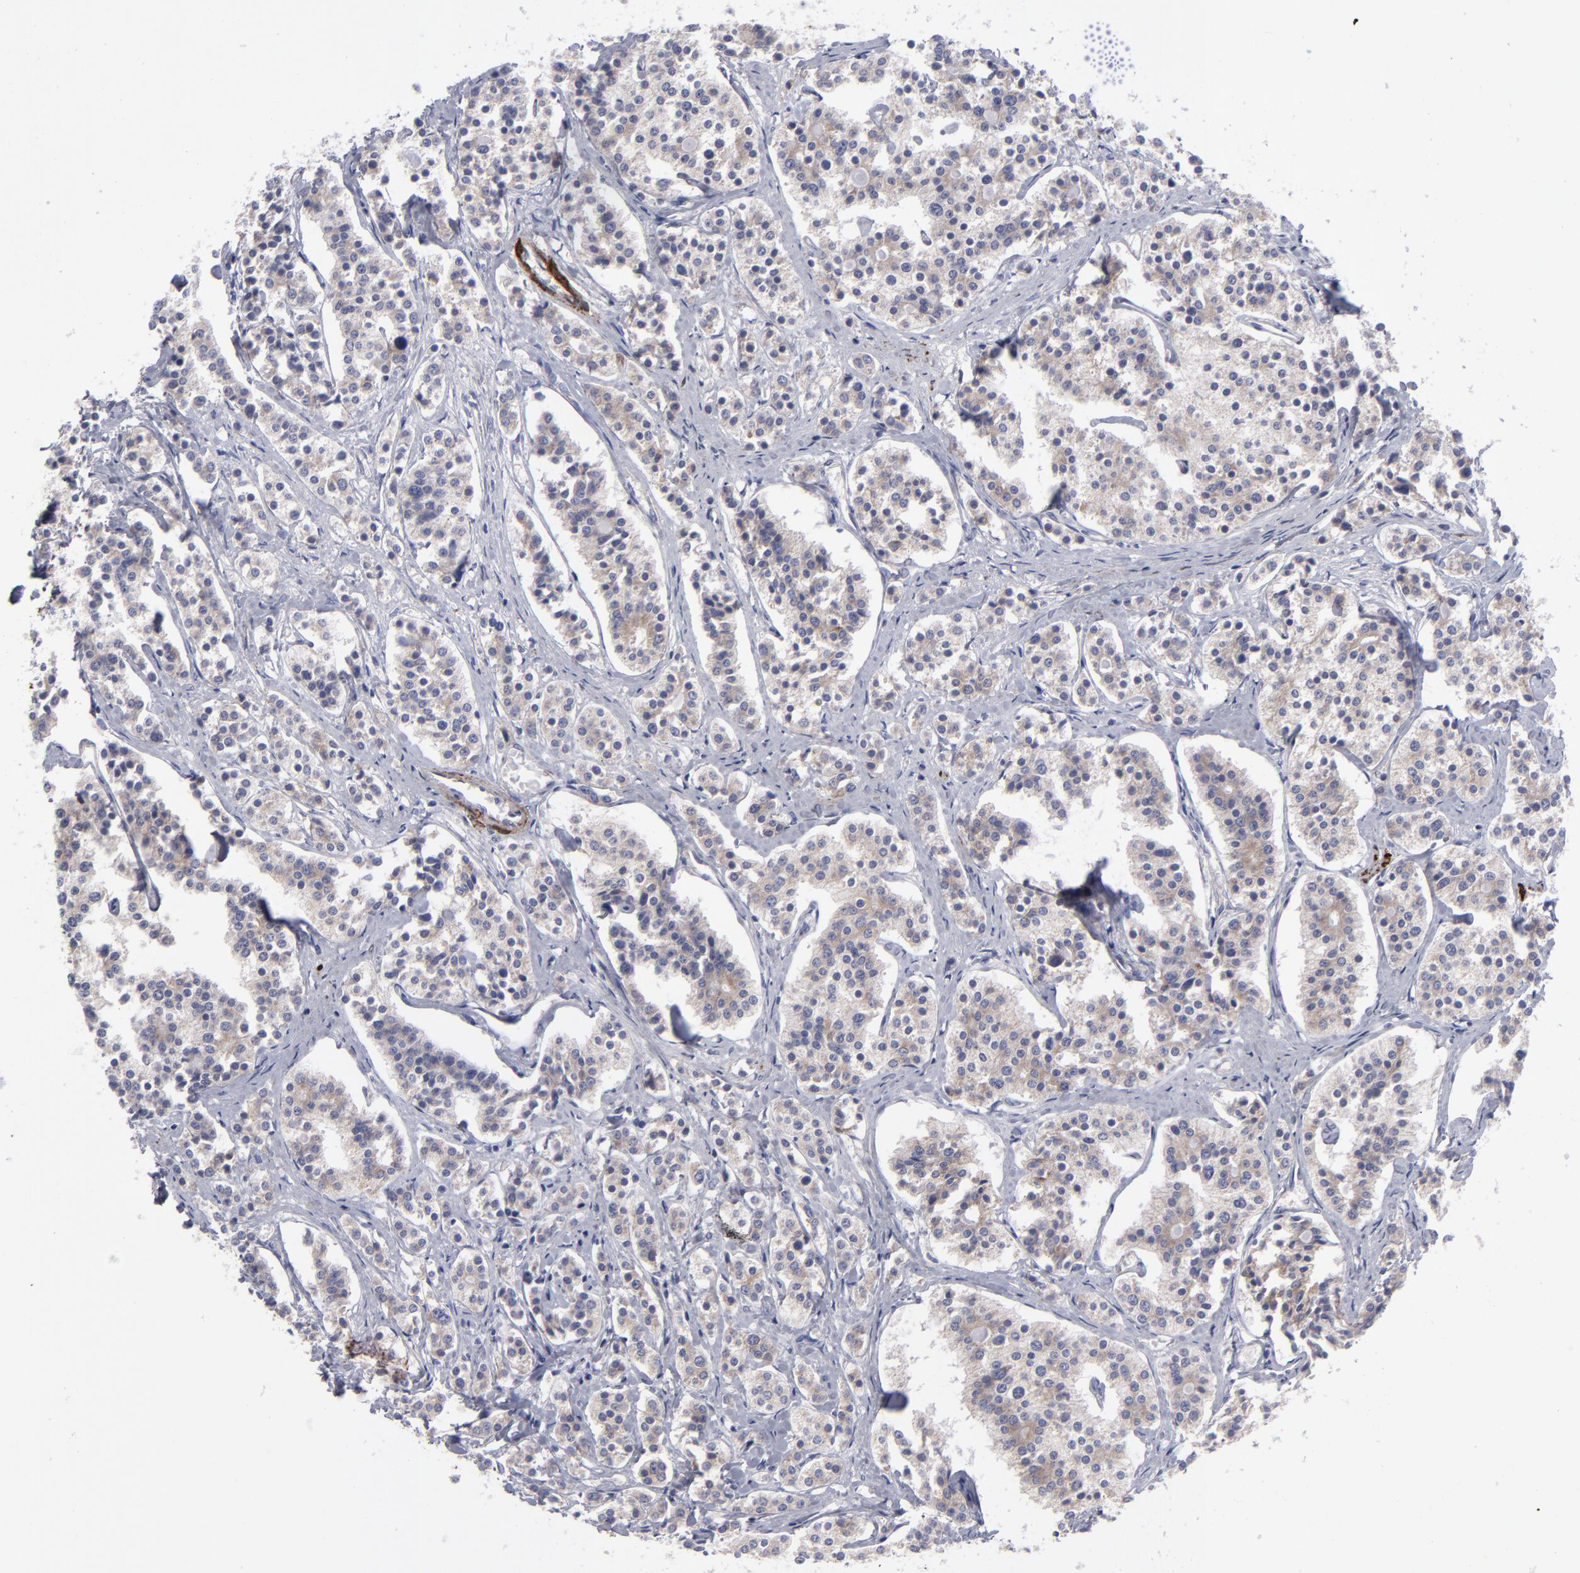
{"staining": {"intensity": "weak", "quantity": ">75%", "location": "cytoplasmic/membranous"}, "tissue": "carcinoid", "cell_type": "Tumor cells", "image_type": "cancer", "snomed": [{"axis": "morphology", "description": "Carcinoid, malignant, NOS"}, {"axis": "topography", "description": "Small intestine"}], "caption": "The photomicrograph exhibits a brown stain indicating the presence of a protein in the cytoplasmic/membranous of tumor cells in carcinoid.", "gene": "SLMAP", "patient": {"sex": "male", "age": 63}}